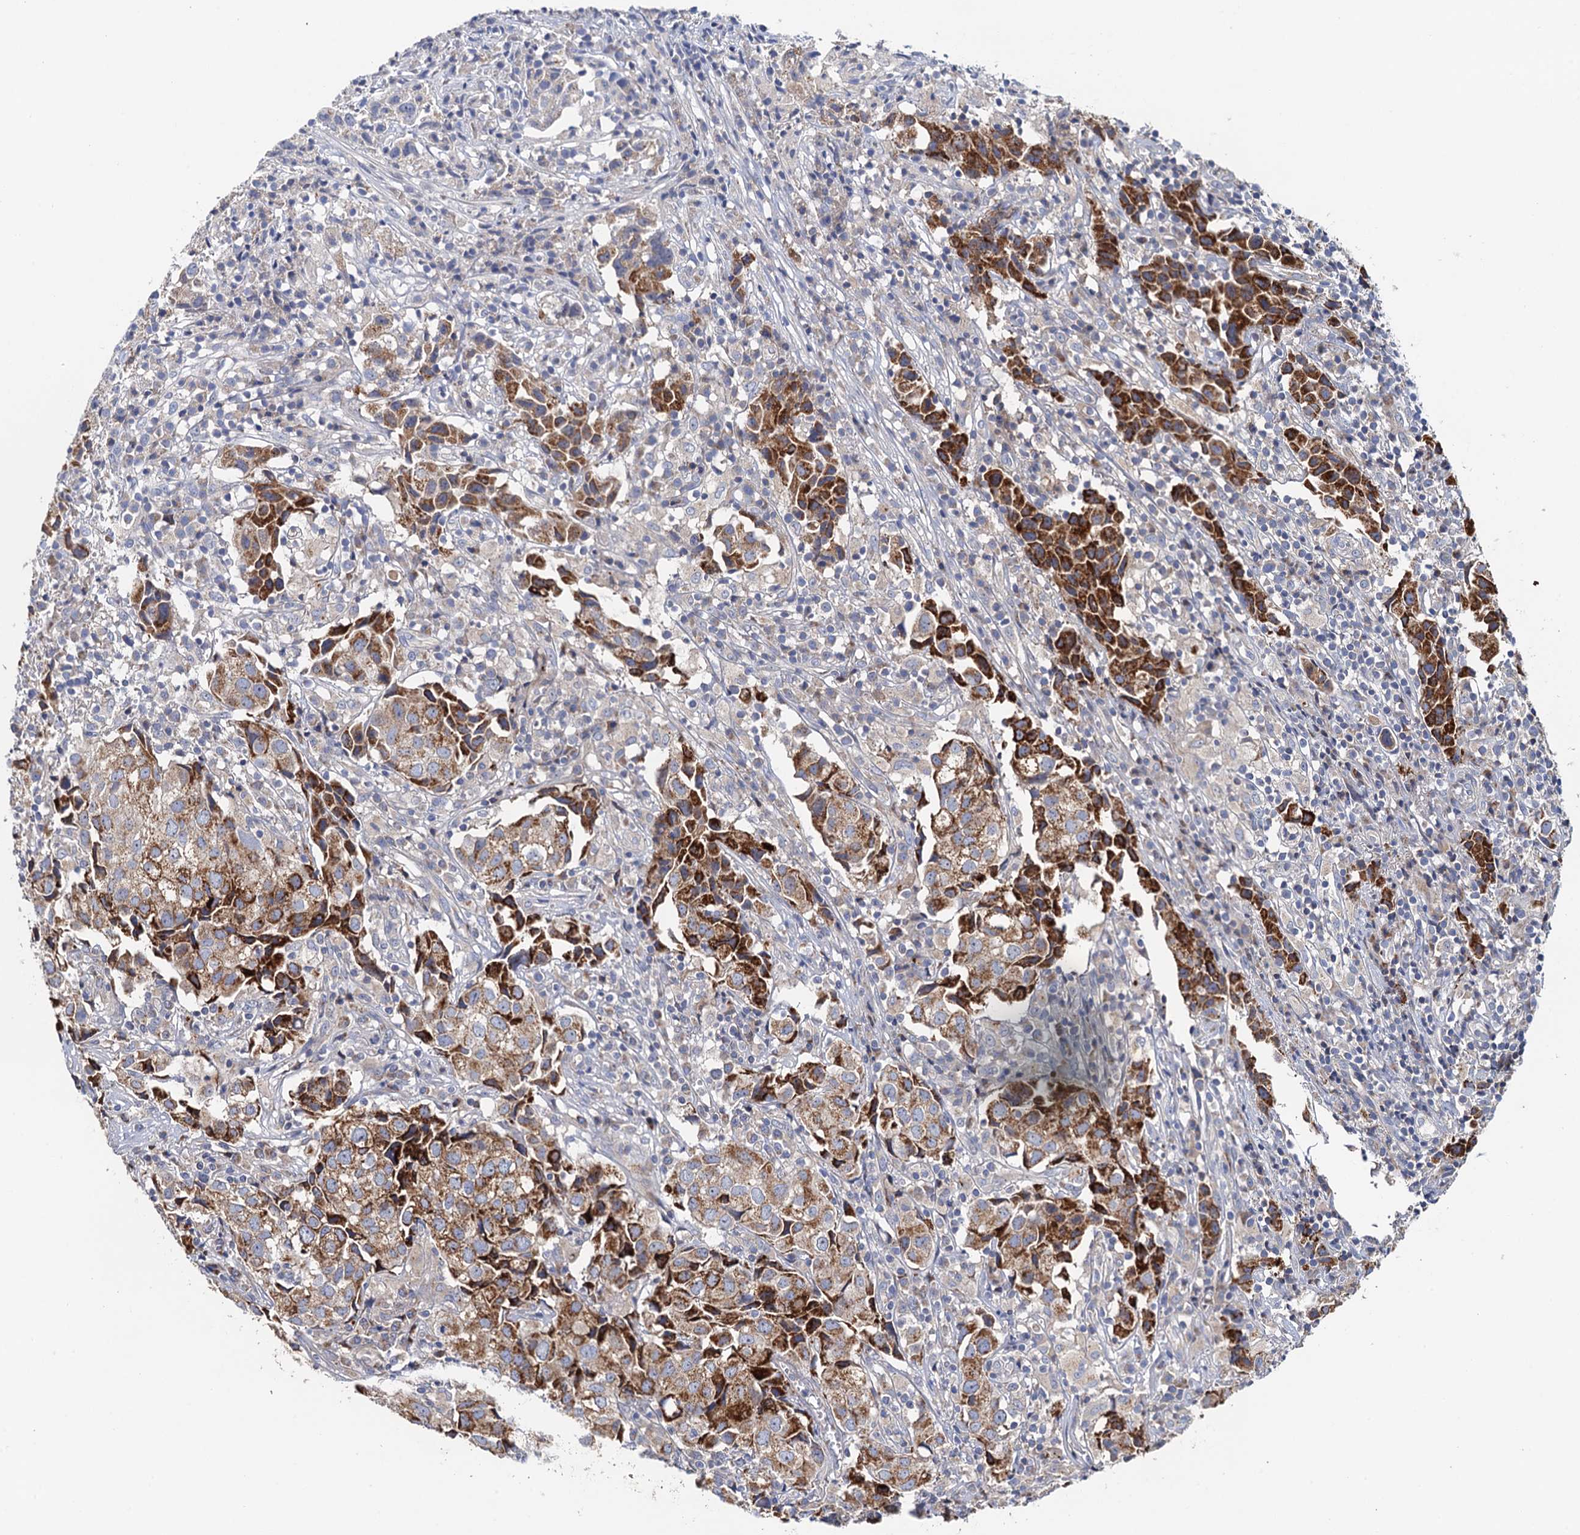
{"staining": {"intensity": "strong", "quantity": "25%-75%", "location": "cytoplasmic/membranous"}, "tissue": "urothelial cancer", "cell_type": "Tumor cells", "image_type": "cancer", "snomed": [{"axis": "morphology", "description": "Urothelial carcinoma, High grade"}, {"axis": "topography", "description": "Urinary bladder"}], "caption": "Immunohistochemistry of human urothelial carcinoma (high-grade) displays high levels of strong cytoplasmic/membranous staining in approximately 25%-75% of tumor cells. (Brightfield microscopy of DAB IHC at high magnification).", "gene": "MRPL48", "patient": {"sex": "female", "age": 75}}